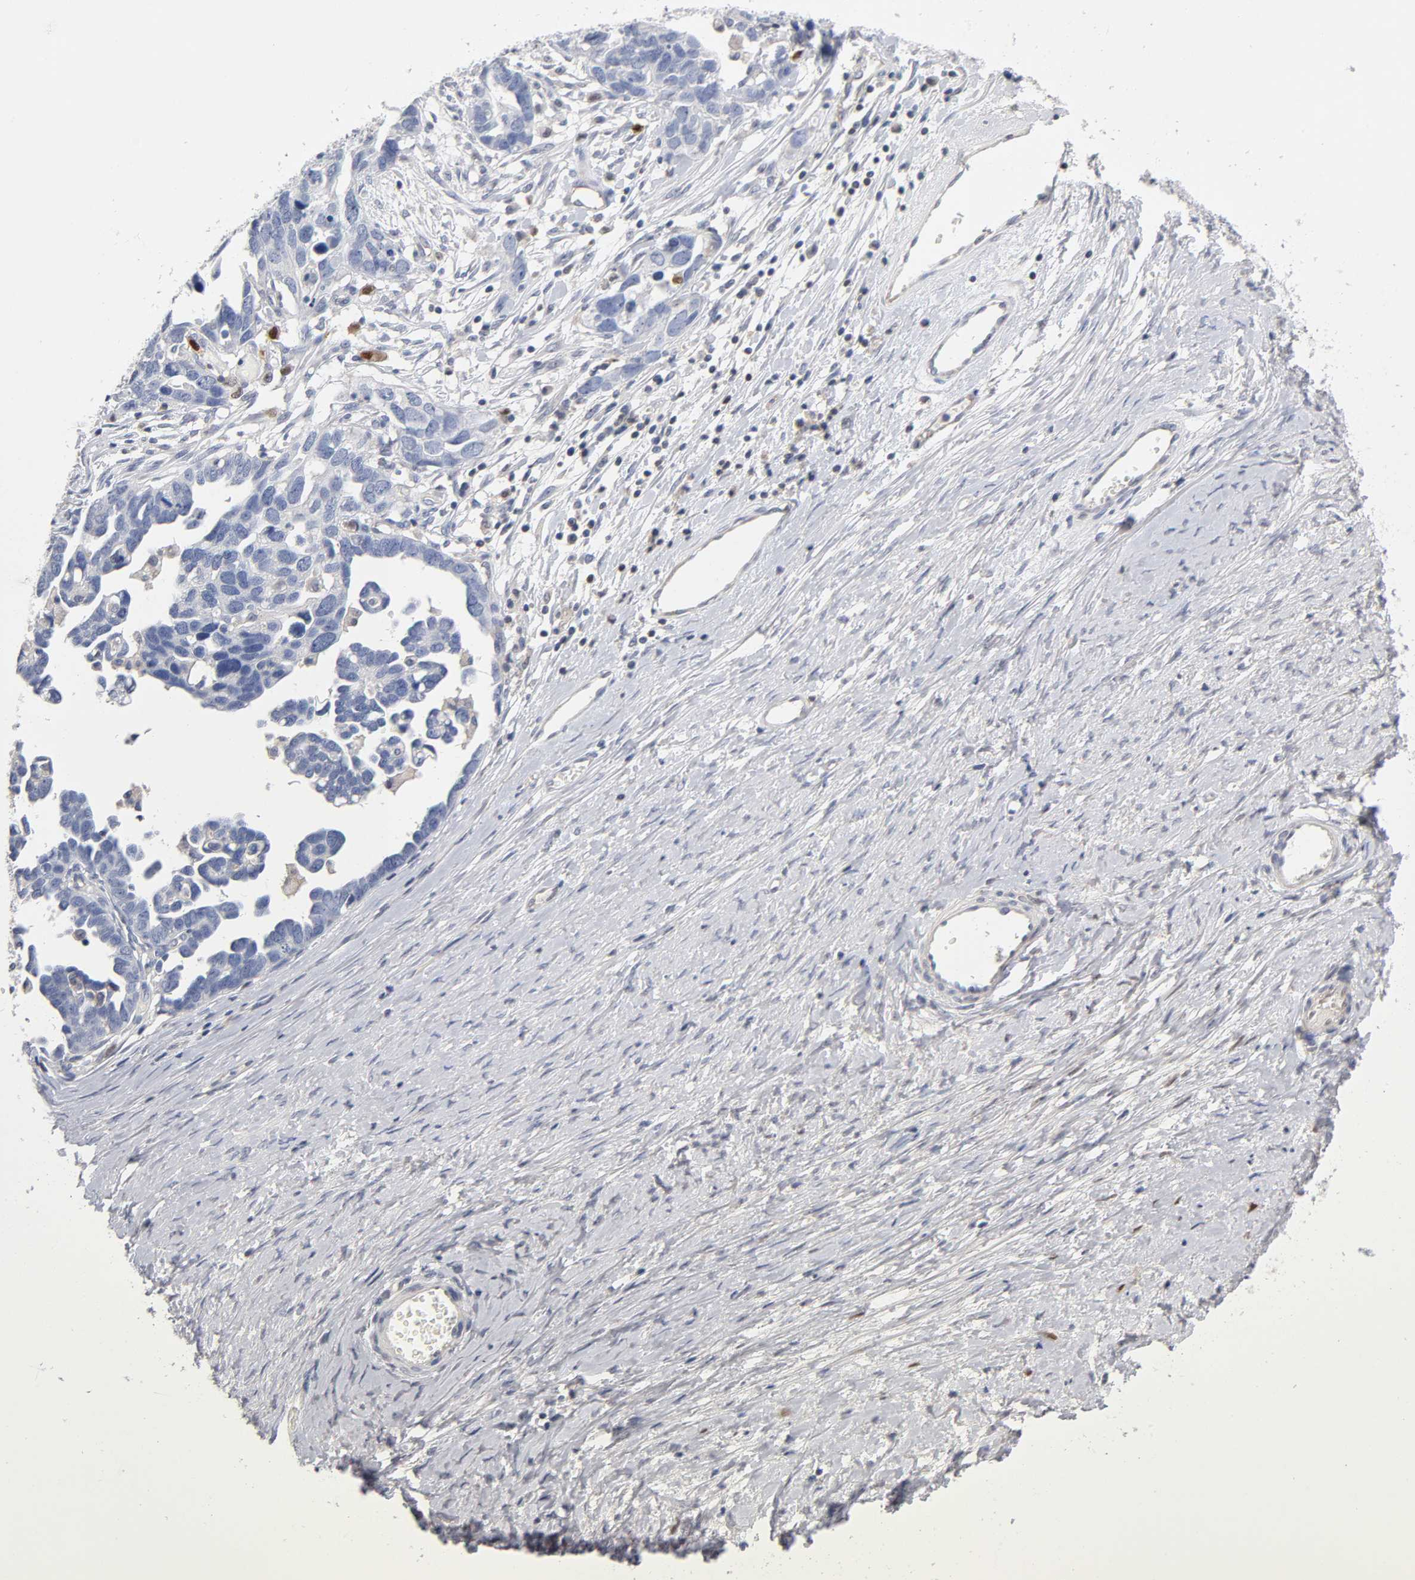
{"staining": {"intensity": "negative", "quantity": "none", "location": "none"}, "tissue": "ovarian cancer", "cell_type": "Tumor cells", "image_type": "cancer", "snomed": [{"axis": "morphology", "description": "Cystadenocarcinoma, serous, NOS"}, {"axis": "topography", "description": "Ovary"}], "caption": "IHC of human ovarian cancer shows no positivity in tumor cells.", "gene": "NFATC1", "patient": {"sex": "female", "age": 54}}